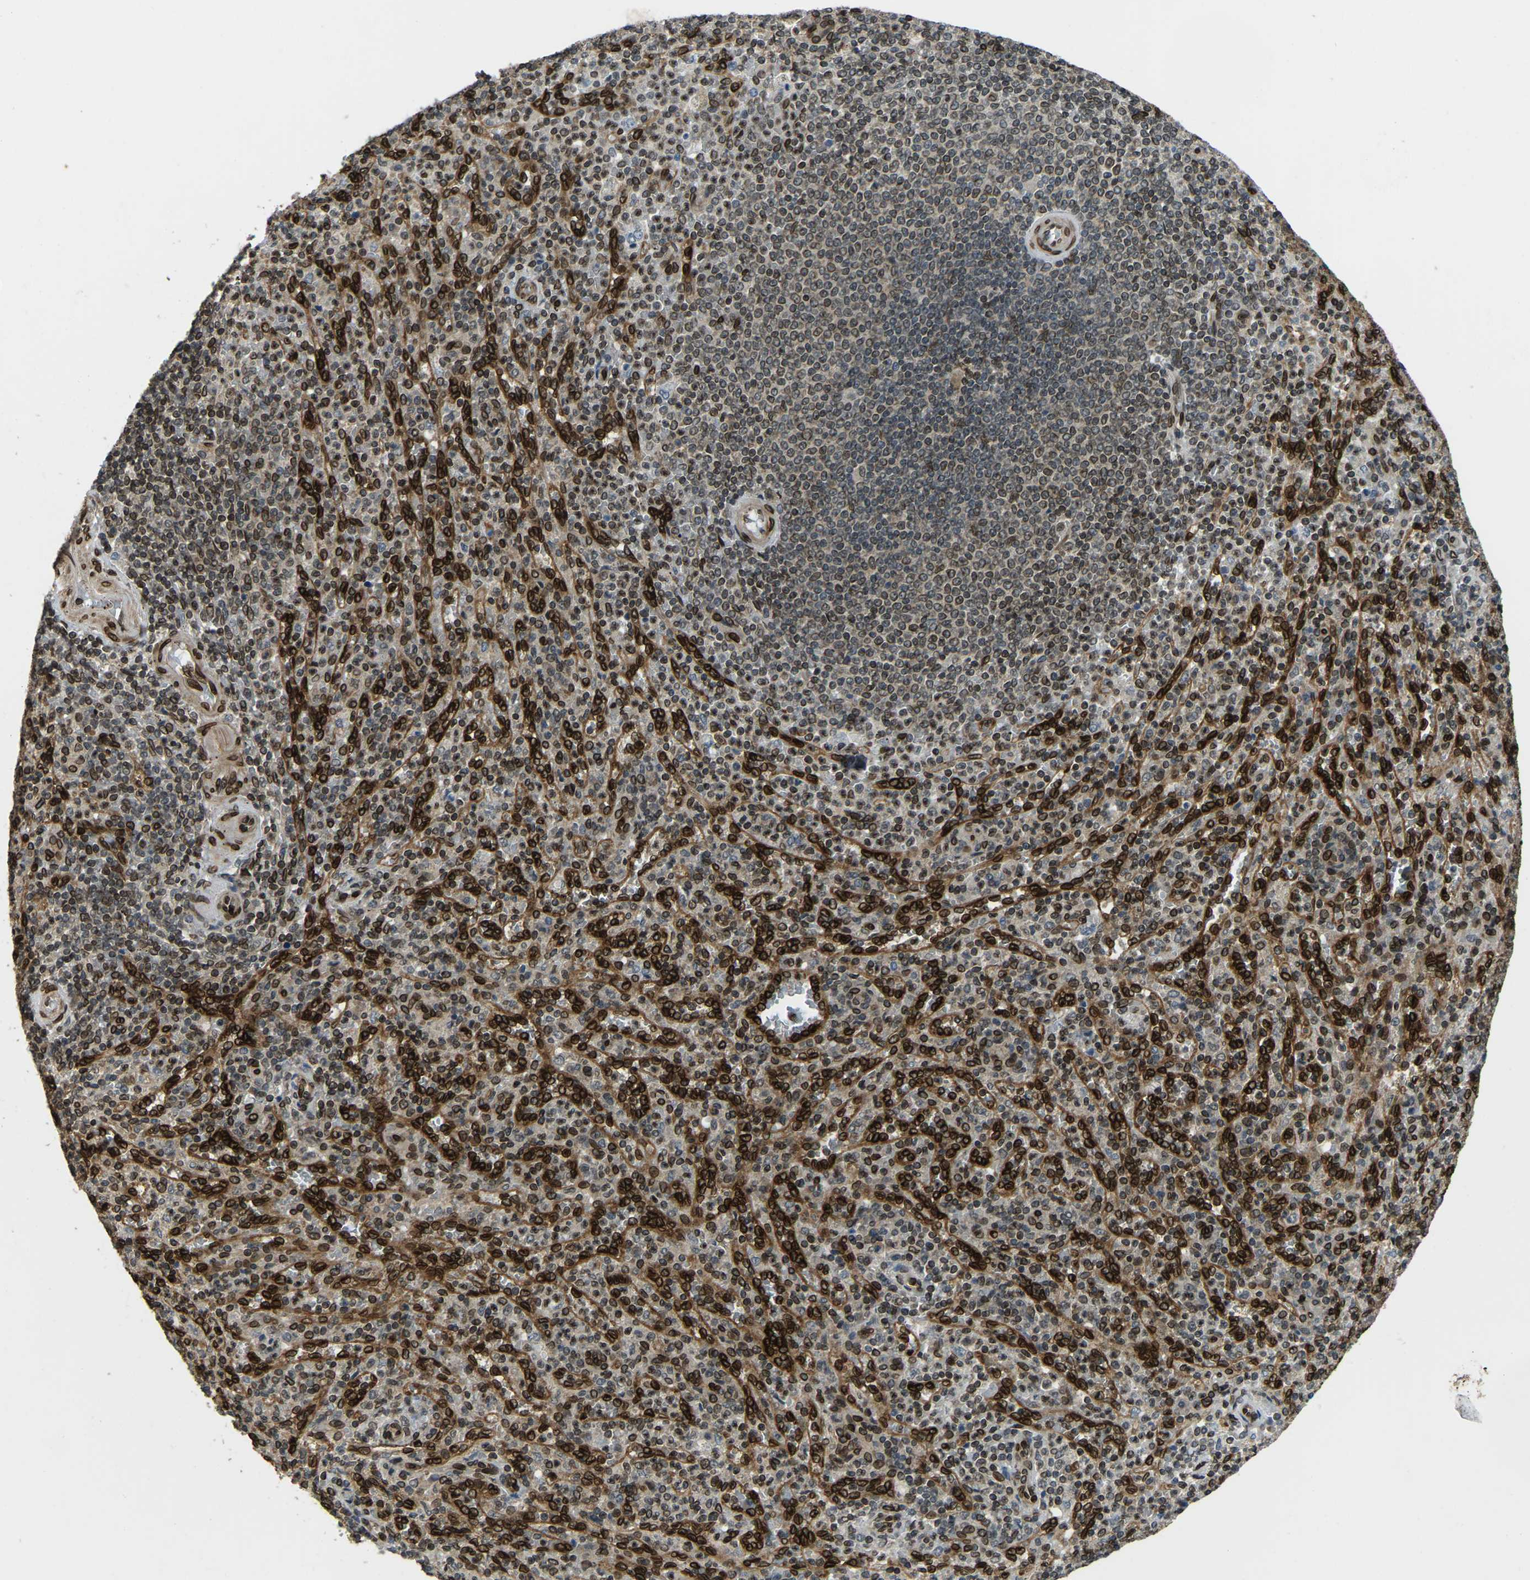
{"staining": {"intensity": "strong", "quantity": "25%-75%", "location": "cytoplasmic/membranous,nuclear"}, "tissue": "spleen", "cell_type": "Cells in red pulp", "image_type": "normal", "snomed": [{"axis": "morphology", "description": "Normal tissue, NOS"}, {"axis": "topography", "description": "Spleen"}], "caption": "A brown stain labels strong cytoplasmic/membranous,nuclear positivity of a protein in cells in red pulp of normal spleen. (DAB IHC, brown staining for protein, blue staining for nuclei).", "gene": "SYNE1", "patient": {"sex": "male", "age": 36}}